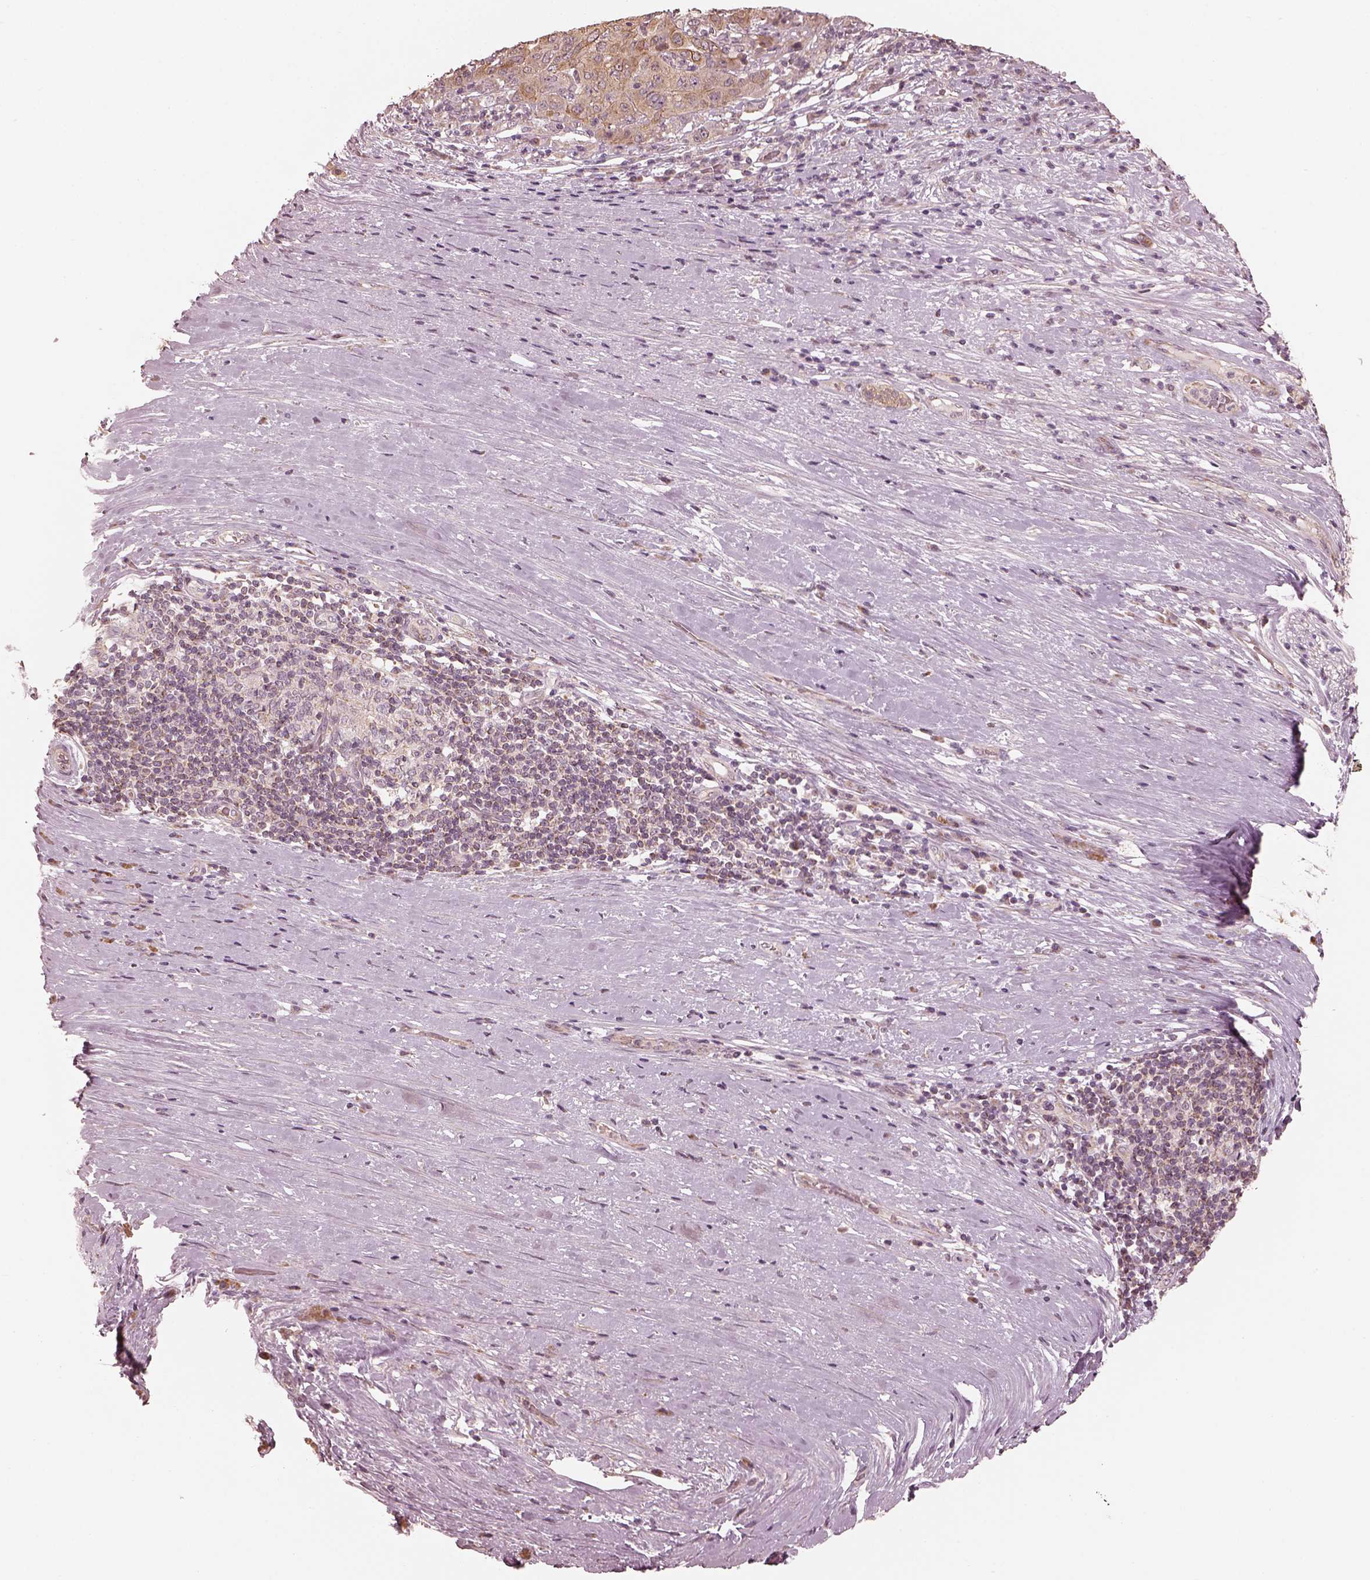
{"staining": {"intensity": "moderate", "quantity": ">75%", "location": "cytoplasmic/membranous"}, "tissue": "pancreatic cancer", "cell_type": "Tumor cells", "image_type": "cancer", "snomed": [{"axis": "morphology", "description": "Adenocarcinoma, NOS"}, {"axis": "topography", "description": "Pancreas"}], "caption": "There is medium levels of moderate cytoplasmic/membranous positivity in tumor cells of pancreatic cancer (adenocarcinoma), as demonstrated by immunohistochemical staining (brown color).", "gene": "SLC25A46", "patient": {"sex": "male", "age": 63}}